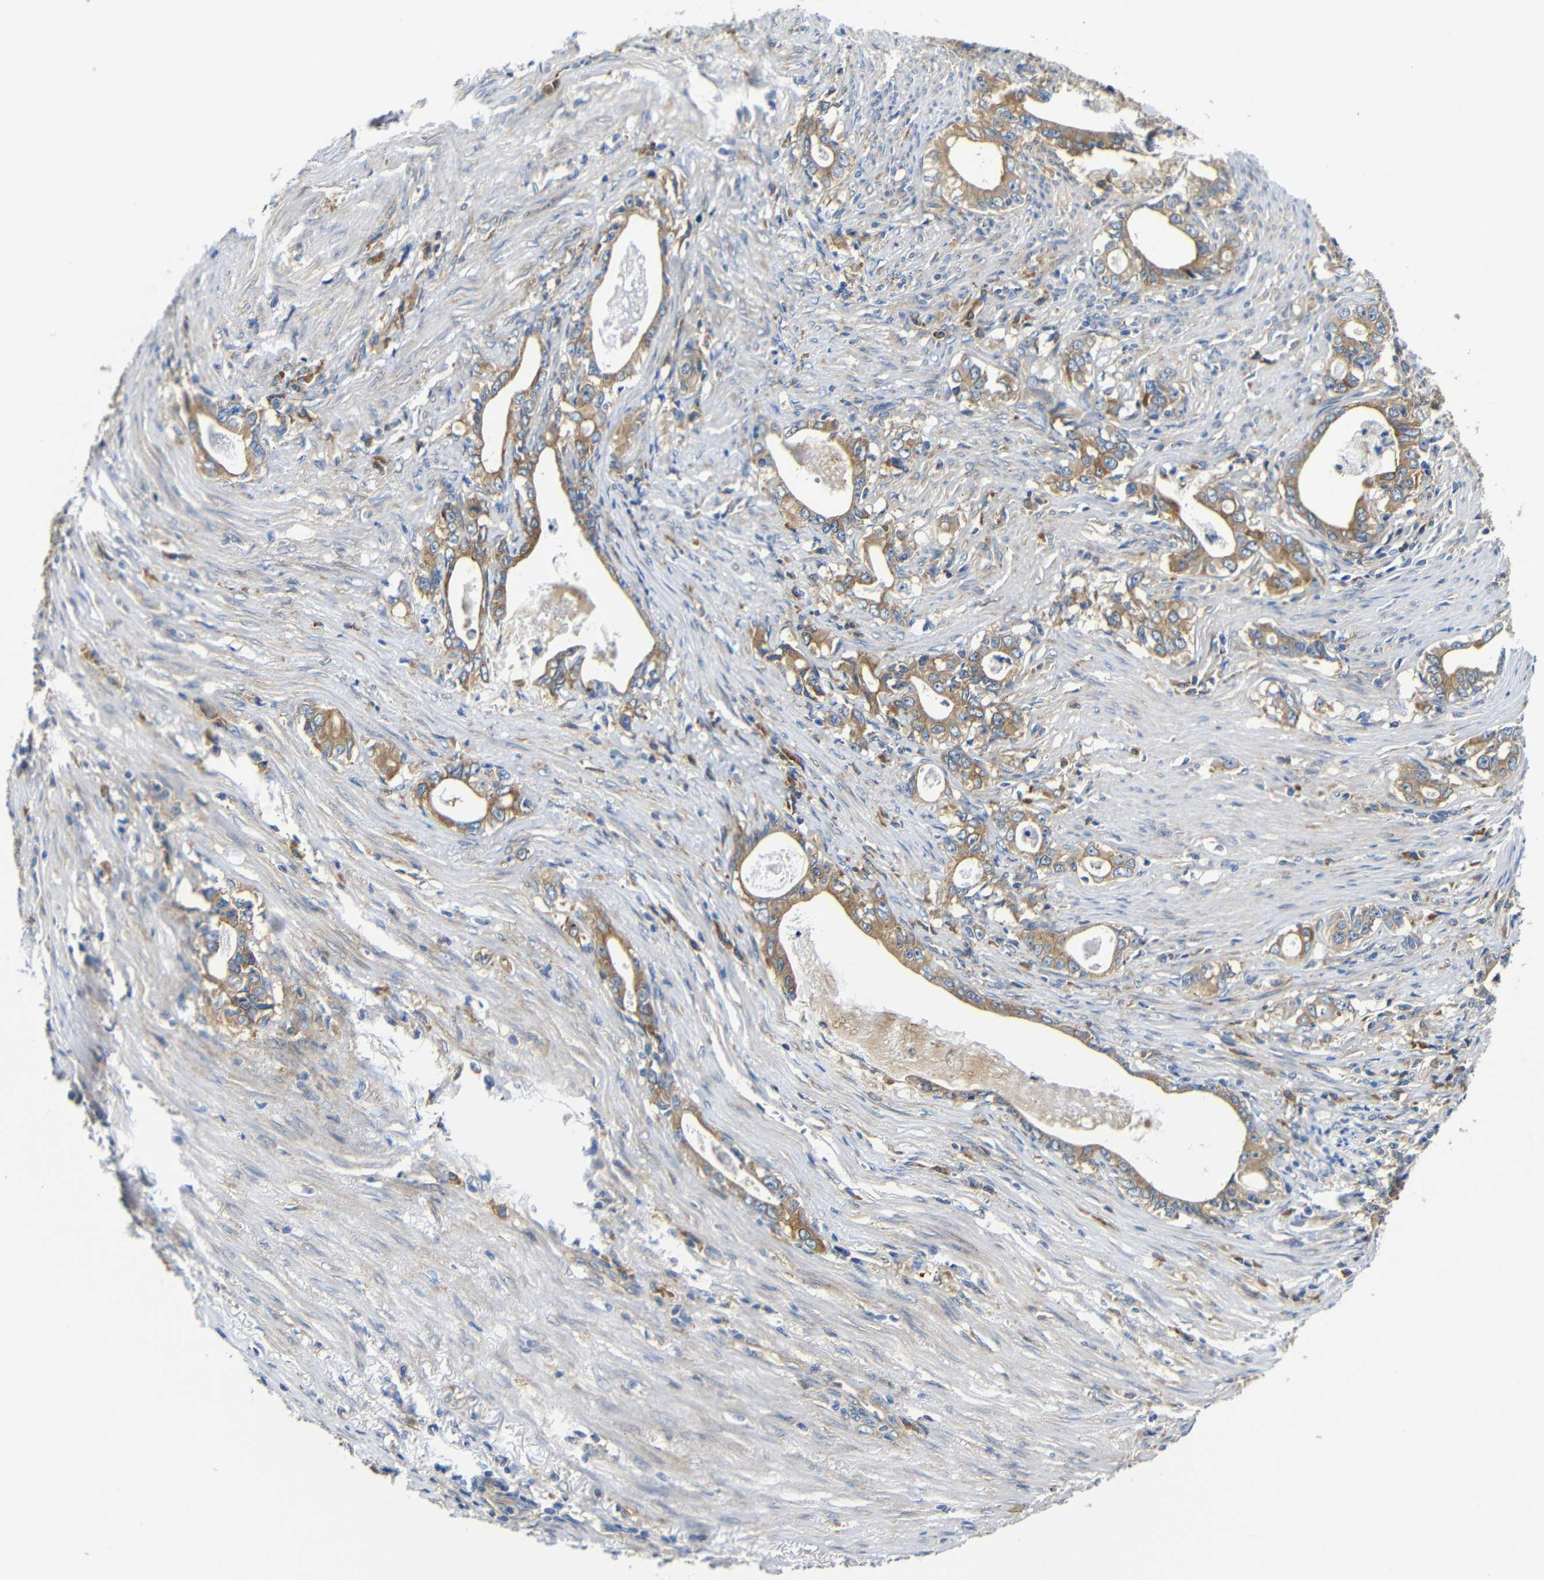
{"staining": {"intensity": "moderate", "quantity": ">75%", "location": "cytoplasmic/membranous"}, "tissue": "stomach cancer", "cell_type": "Tumor cells", "image_type": "cancer", "snomed": [{"axis": "morphology", "description": "Adenocarcinoma, NOS"}, {"axis": "topography", "description": "Stomach, lower"}], "caption": "Immunohistochemistry (IHC) of stomach cancer (adenocarcinoma) reveals medium levels of moderate cytoplasmic/membranous positivity in about >75% of tumor cells.", "gene": "CLCC1", "patient": {"sex": "female", "age": 72}}